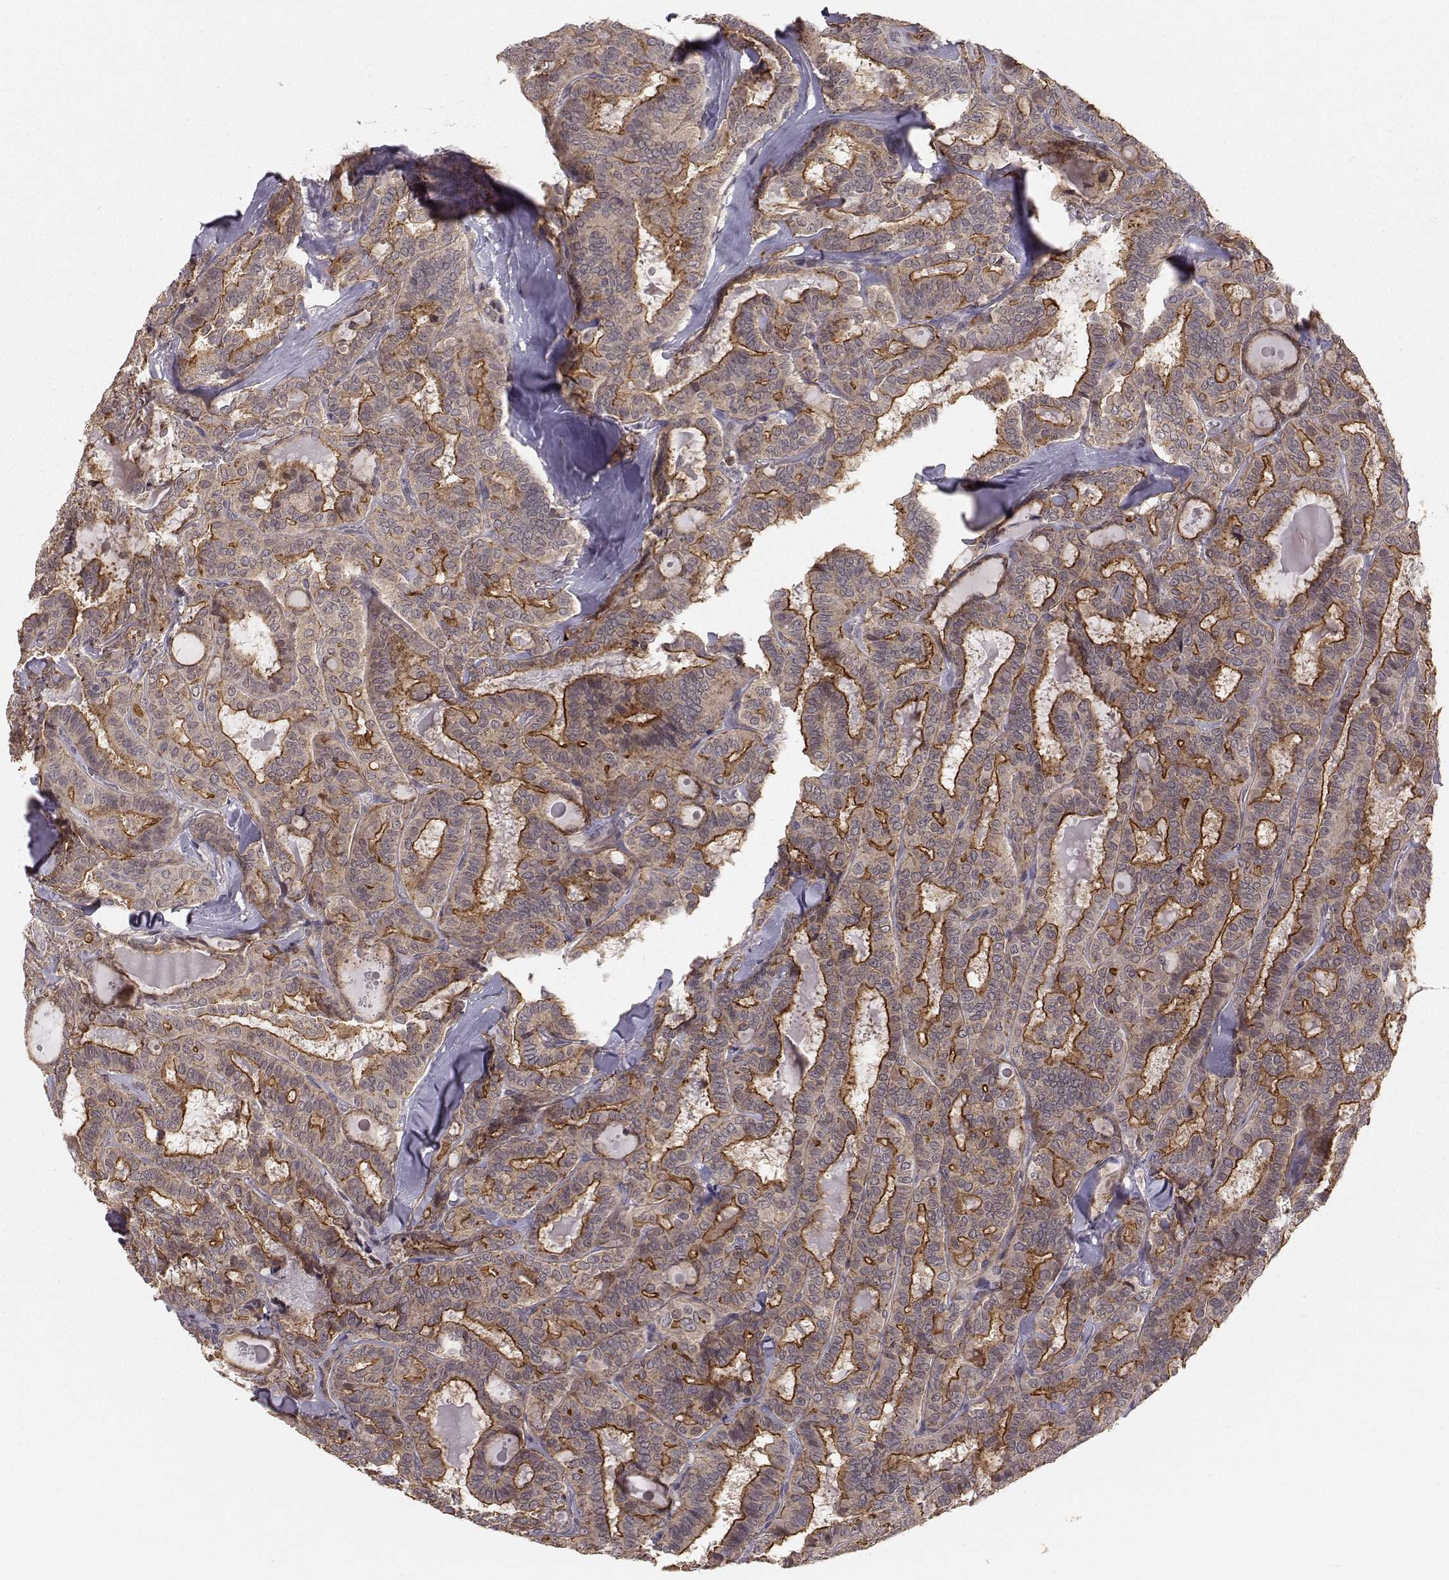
{"staining": {"intensity": "strong", "quantity": "25%-75%", "location": "cytoplasmic/membranous"}, "tissue": "thyroid cancer", "cell_type": "Tumor cells", "image_type": "cancer", "snomed": [{"axis": "morphology", "description": "Papillary adenocarcinoma, NOS"}, {"axis": "topography", "description": "Thyroid gland"}], "caption": "The immunohistochemical stain labels strong cytoplasmic/membranous expression in tumor cells of thyroid papillary adenocarcinoma tissue.", "gene": "PLEKHG3", "patient": {"sex": "female", "age": 39}}